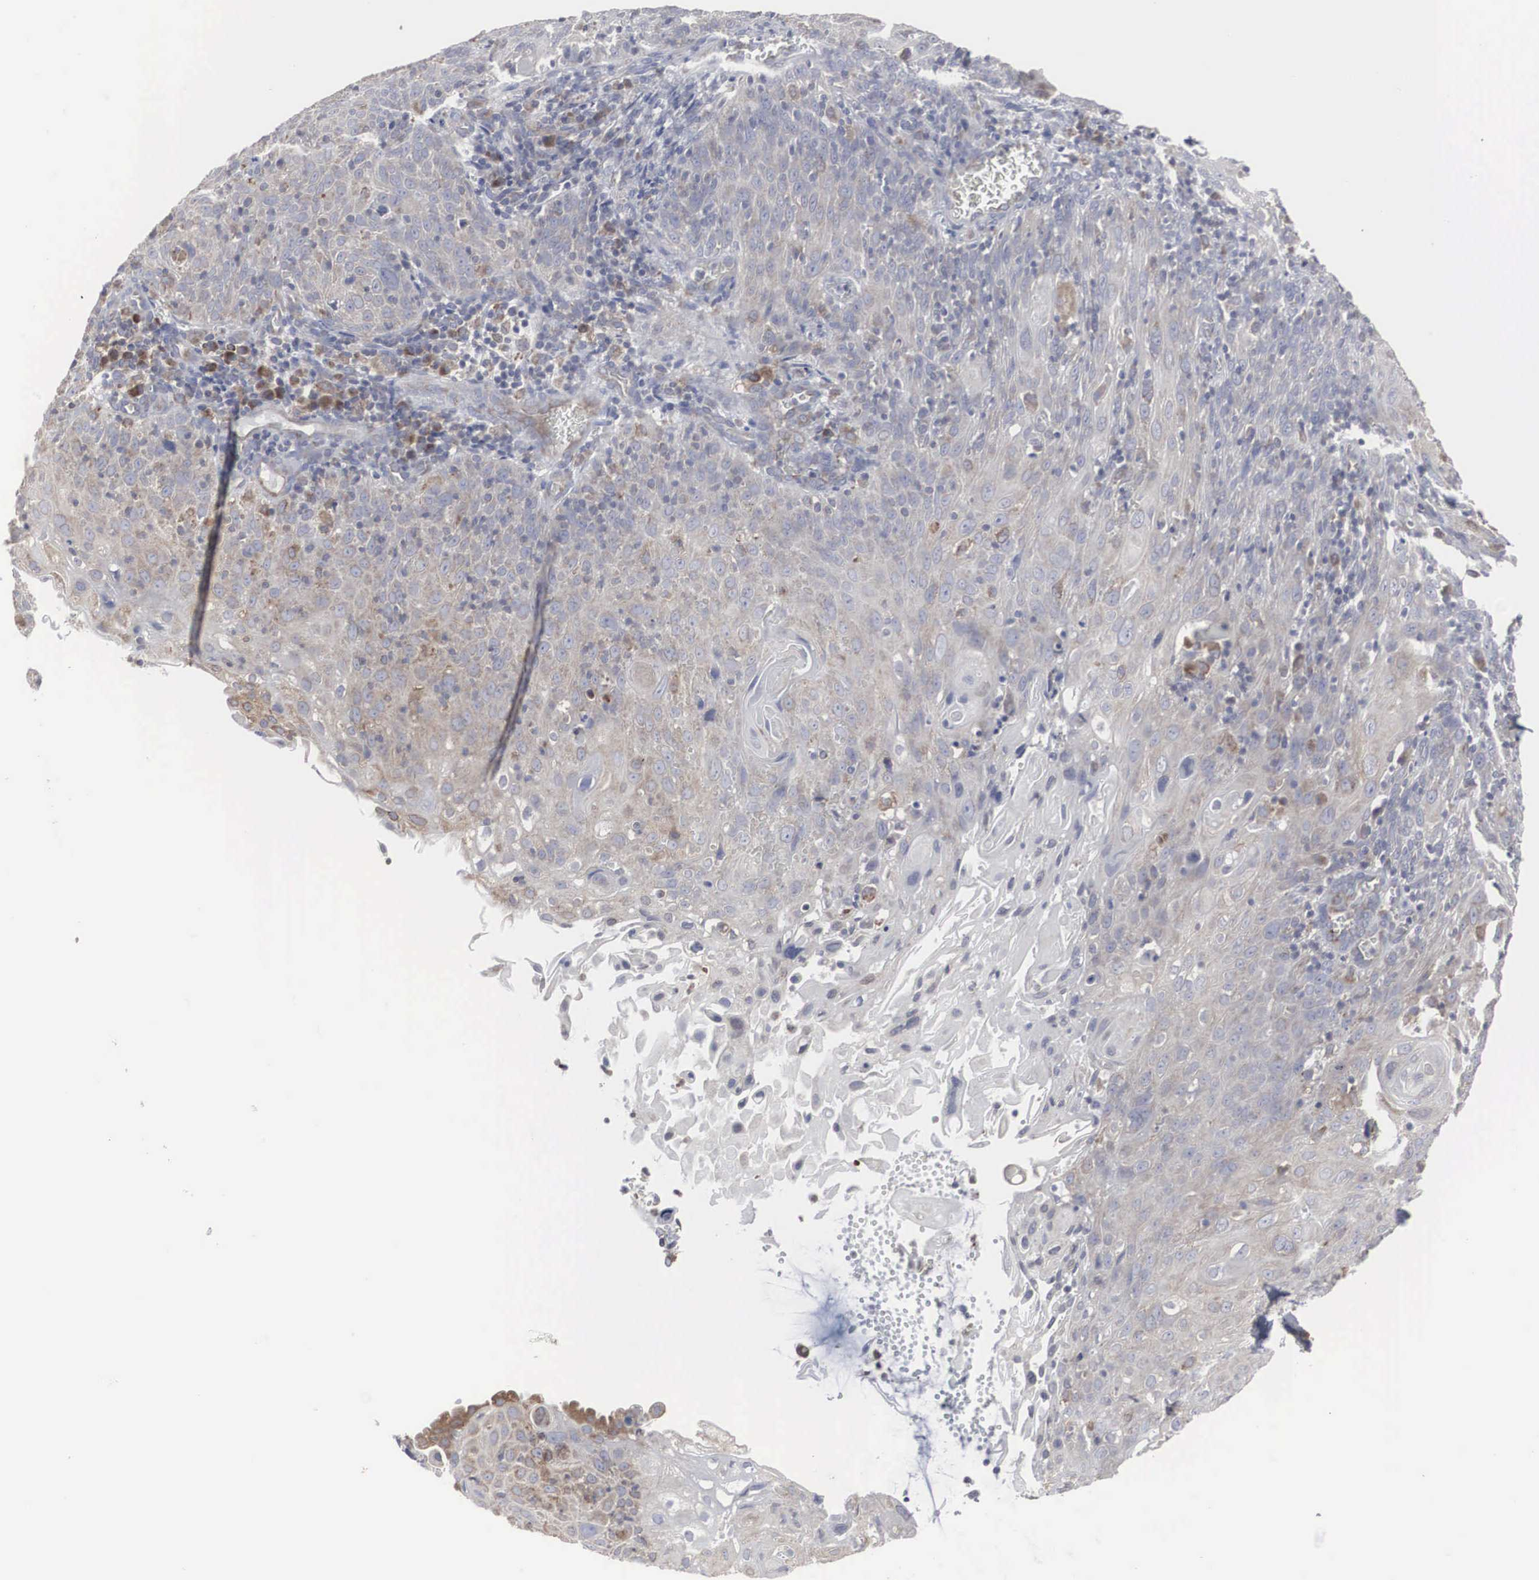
{"staining": {"intensity": "weak", "quantity": "25%-75%", "location": "cytoplasmic/membranous"}, "tissue": "cervical cancer", "cell_type": "Tumor cells", "image_type": "cancer", "snomed": [{"axis": "morphology", "description": "Squamous cell carcinoma, NOS"}, {"axis": "topography", "description": "Cervix"}], "caption": "Protein staining shows weak cytoplasmic/membranous positivity in about 25%-75% of tumor cells in cervical cancer (squamous cell carcinoma). The staining was performed using DAB to visualize the protein expression in brown, while the nuclei were stained in blue with hematoxylin (Magnification: 20x).", "gene": "MIA2", "patient": {"sex": "female", "age": 54}}